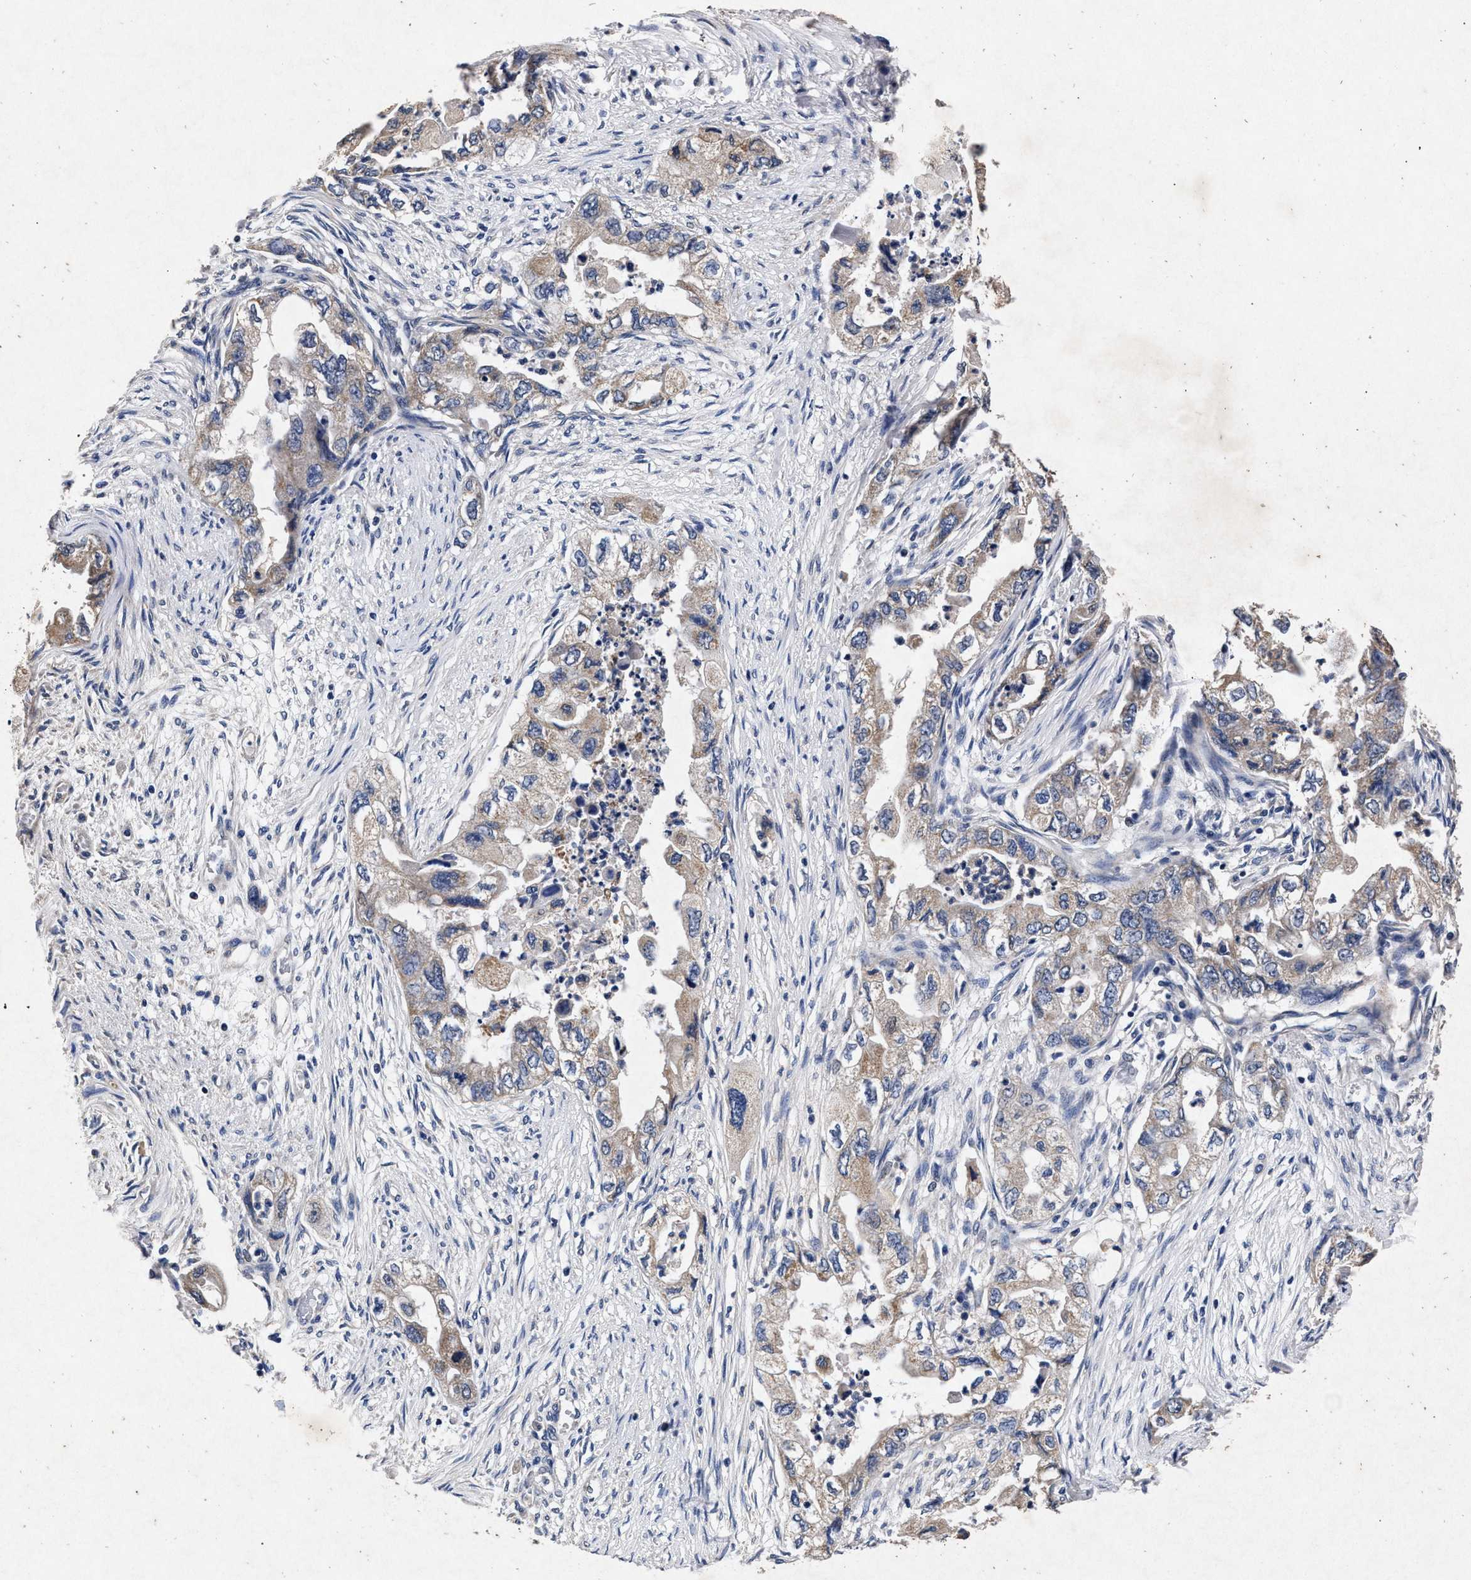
{"staining": {"intensity": "weak", "quantity": "<25%", "location": "cytoplasmic/membranous"}, "tissue": "pancreatic cancer", "cell_type": "Tumor cells", "image_type": "cancer", "snomed": [{"axis": "morphology", "description": "Adenocarcinoma, NOS"}, {"axis": "topography", "description": "Pancreas"}], "caption": "A high-resolution histopathology image shows immunohistochemistry staining of pancreatic cancer, which exhibits no significant staining in tumor cells. (IHC, brightfield microscopy, high magnification).", "gene": "ATP1A2", "patient": {"sex": "female", "age": 73}}